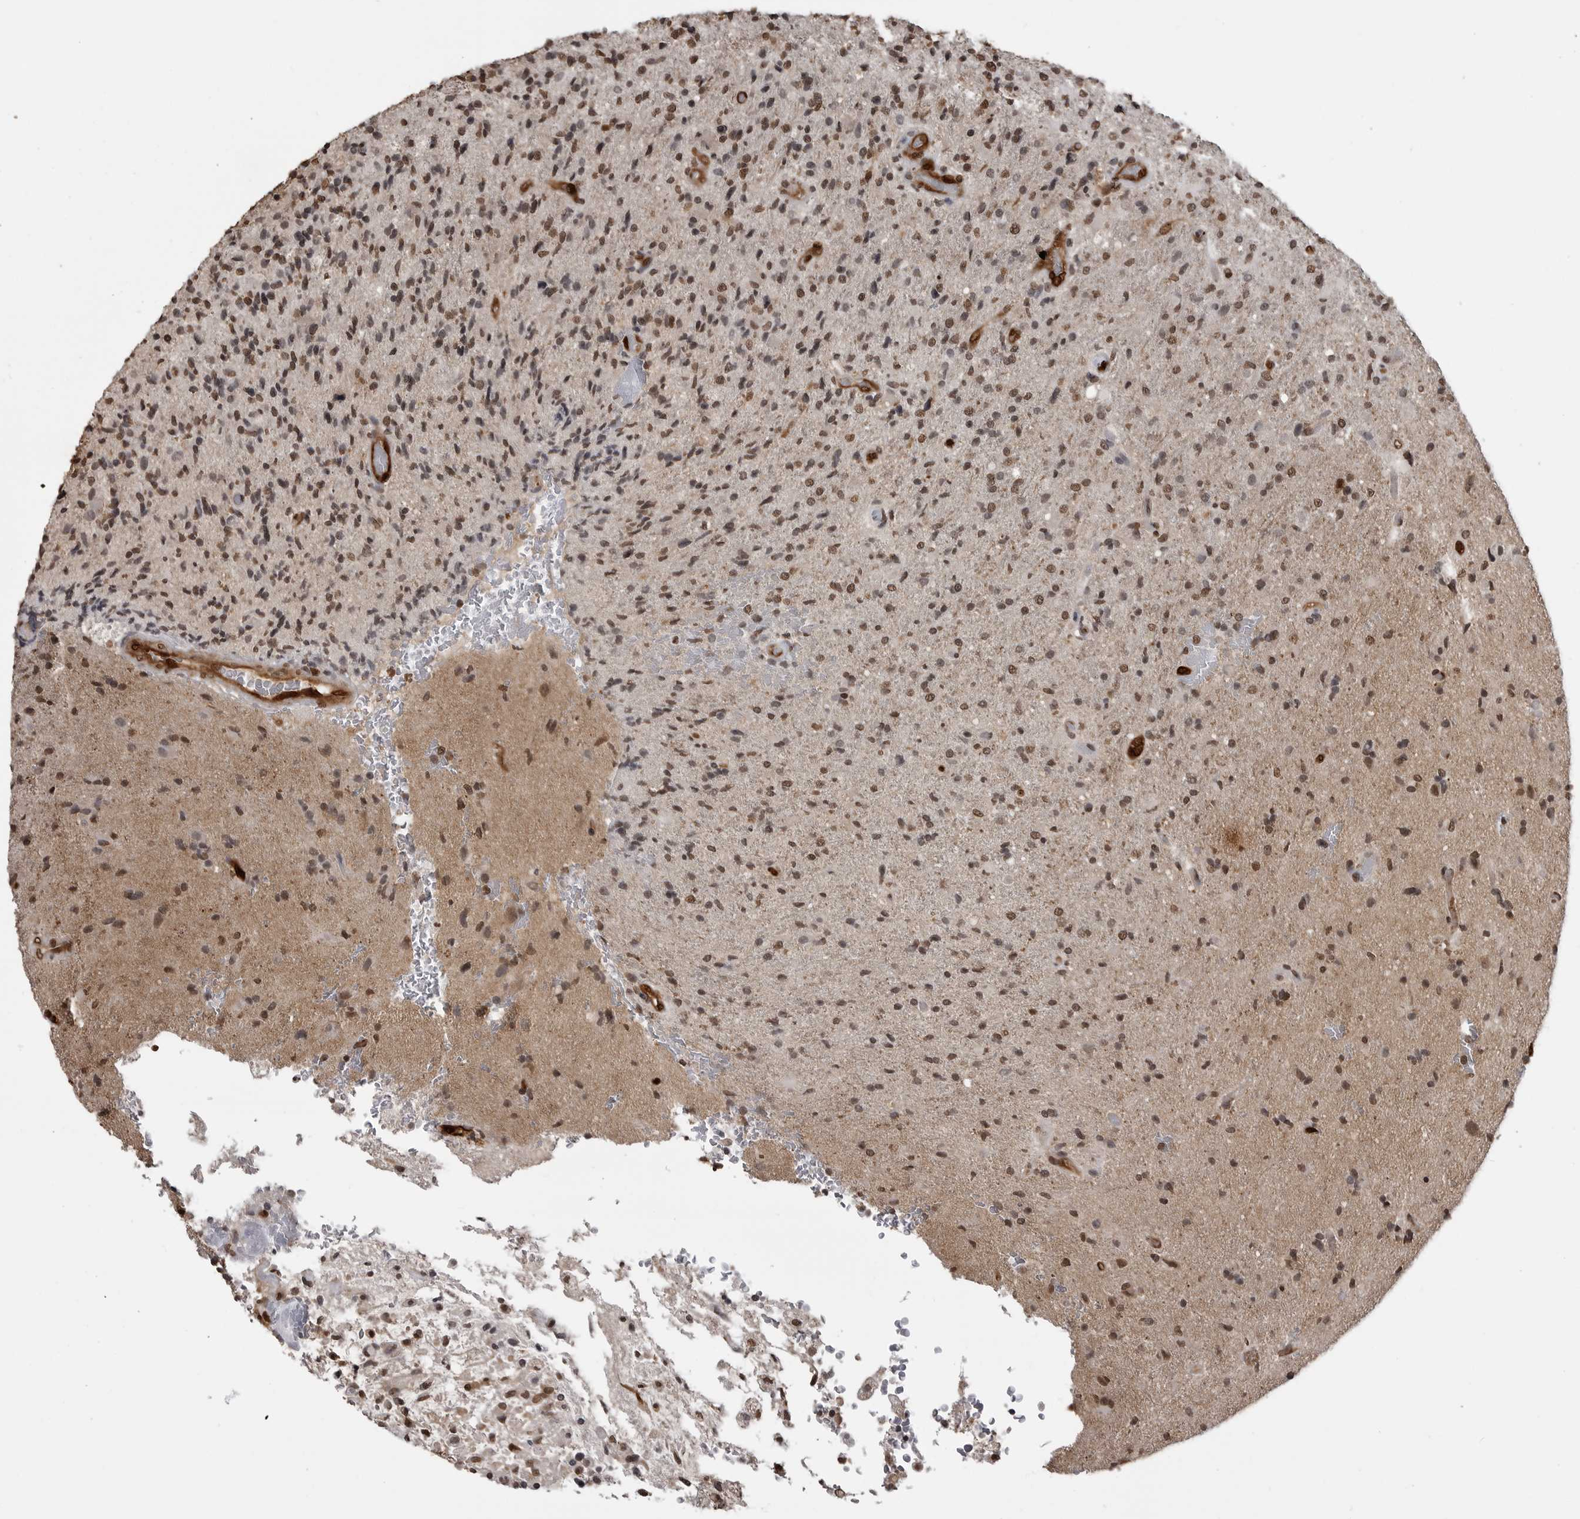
{"staining": {"intensity": "moderate", "quantity": ">75%", "location": "nuclear"}, "tissue": "glioma", "cell_type": "Tumor cells", "image_type": "cancer", "snomed": [{"axis": "morphology", "description": "Glioma, malignant, High grade"}, {"axis": "topography", "description": "Brain"}], "caption": "Glioma was stained to show a protein in brown. There is medium levels of moderate nuclear staining in approximately >75% of tumor cells.", "gene": "SMAD2", "patient": {"sex": "male", "age": 72}}